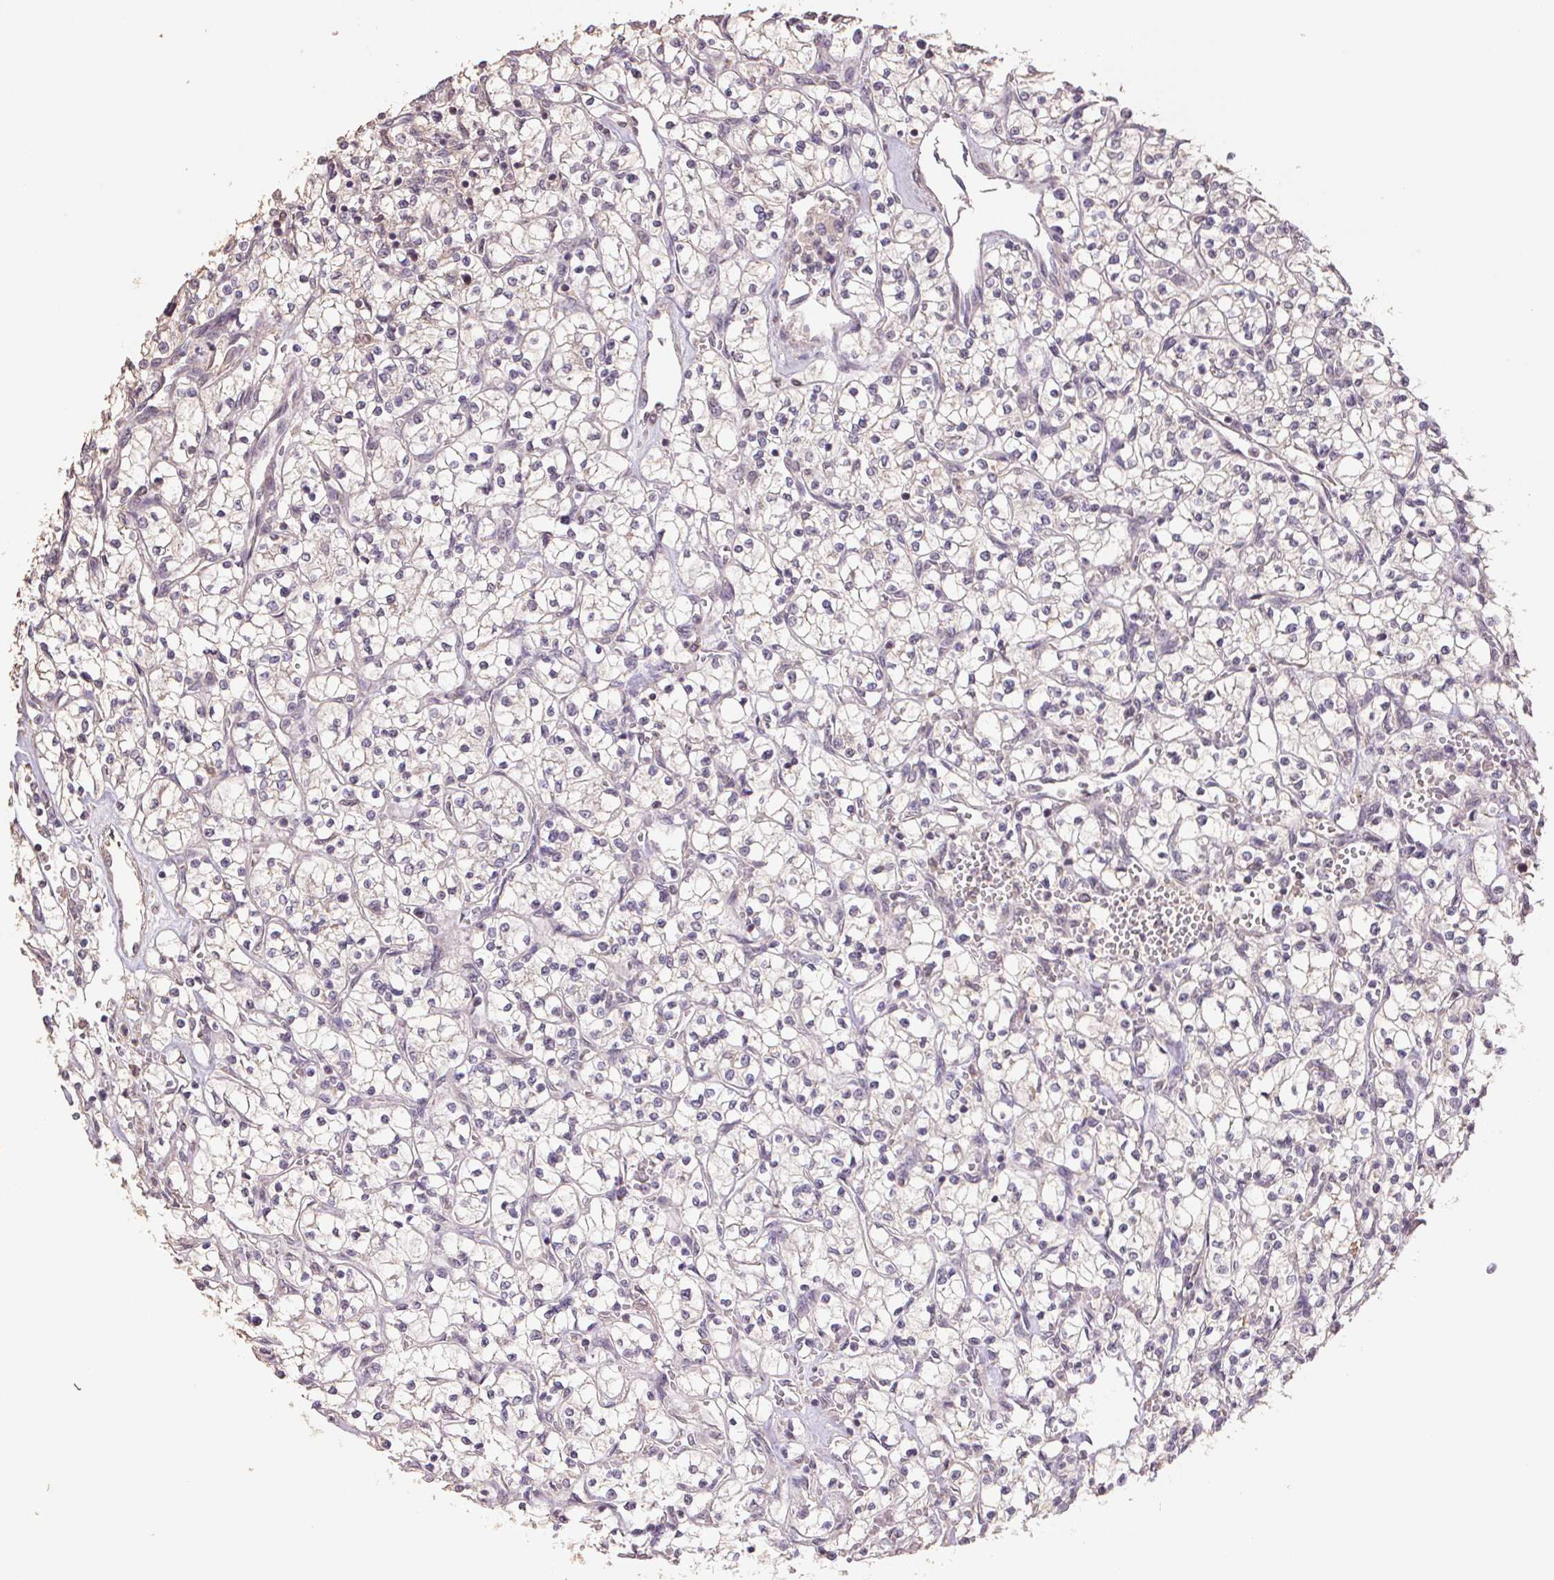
{"staining": {"intensity": "negative", "quantity": "none", "location": "none"}, "tissue": "renal cancer", "cell_type": "Tumor cells", "image_type": "cancer", "snomed": [{"axis": "morphology", "description": "Adenocarcinoma, NOS"}, {"axis": "topography", "description": "Kidney"}], "caption": "The immunohistochemistry image has no significant positivity in tumor cells of renal adenocarcinoma tissue. (DAB IHC, high magnification).", "gene": "CENPF", "patient": {"sex": "female", "age": 64}}